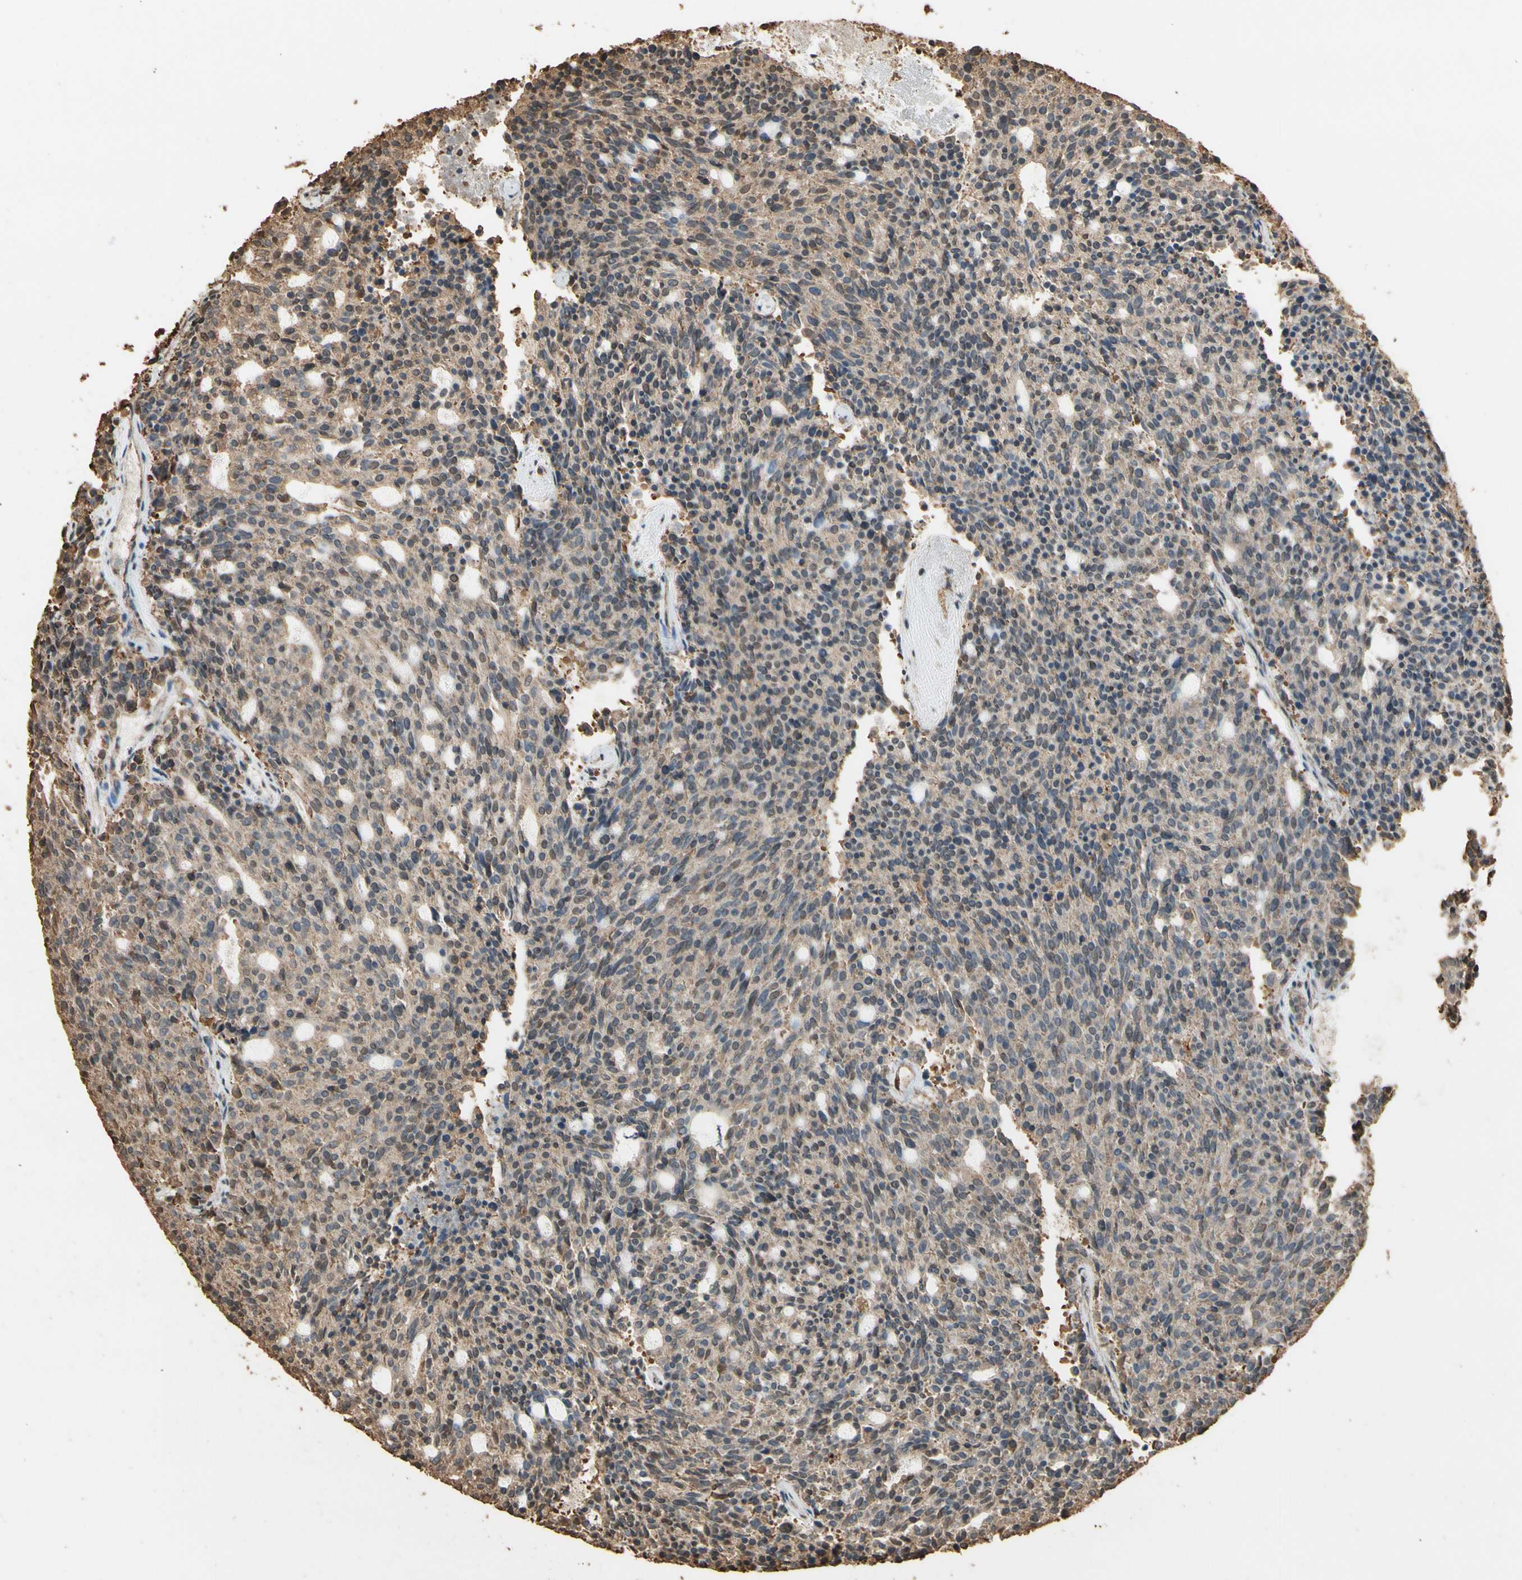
{"staining": {"intensity": "moderate", "quantity": ">75%", "location": "cytoplasmic/membranous,nuclear"}, "tissue": "carcinoid", "cell_type": "Tumor cells", "image_type": "cancer", "snomed": [{"axis": "morphology", "description": "Carcinoid, malignant, NOS"}, {"axis": "topography", "description": "Pancreas"}], "caption": "Immunohistochemistry staining of carcinoid, which displays medium levels of moderate cytoplasmic/membranous and nuclear expression in about >75% of tumor cells indicating moderate cytoplasmic/membranous and nuclear protein positivity. The staining was performed using DAB (brown) for protein detection and nuclei were counterstained in hematoxylin (blue).", "gene": "TNFSF13B", "patient": {"sex": "female", "age": 54}}